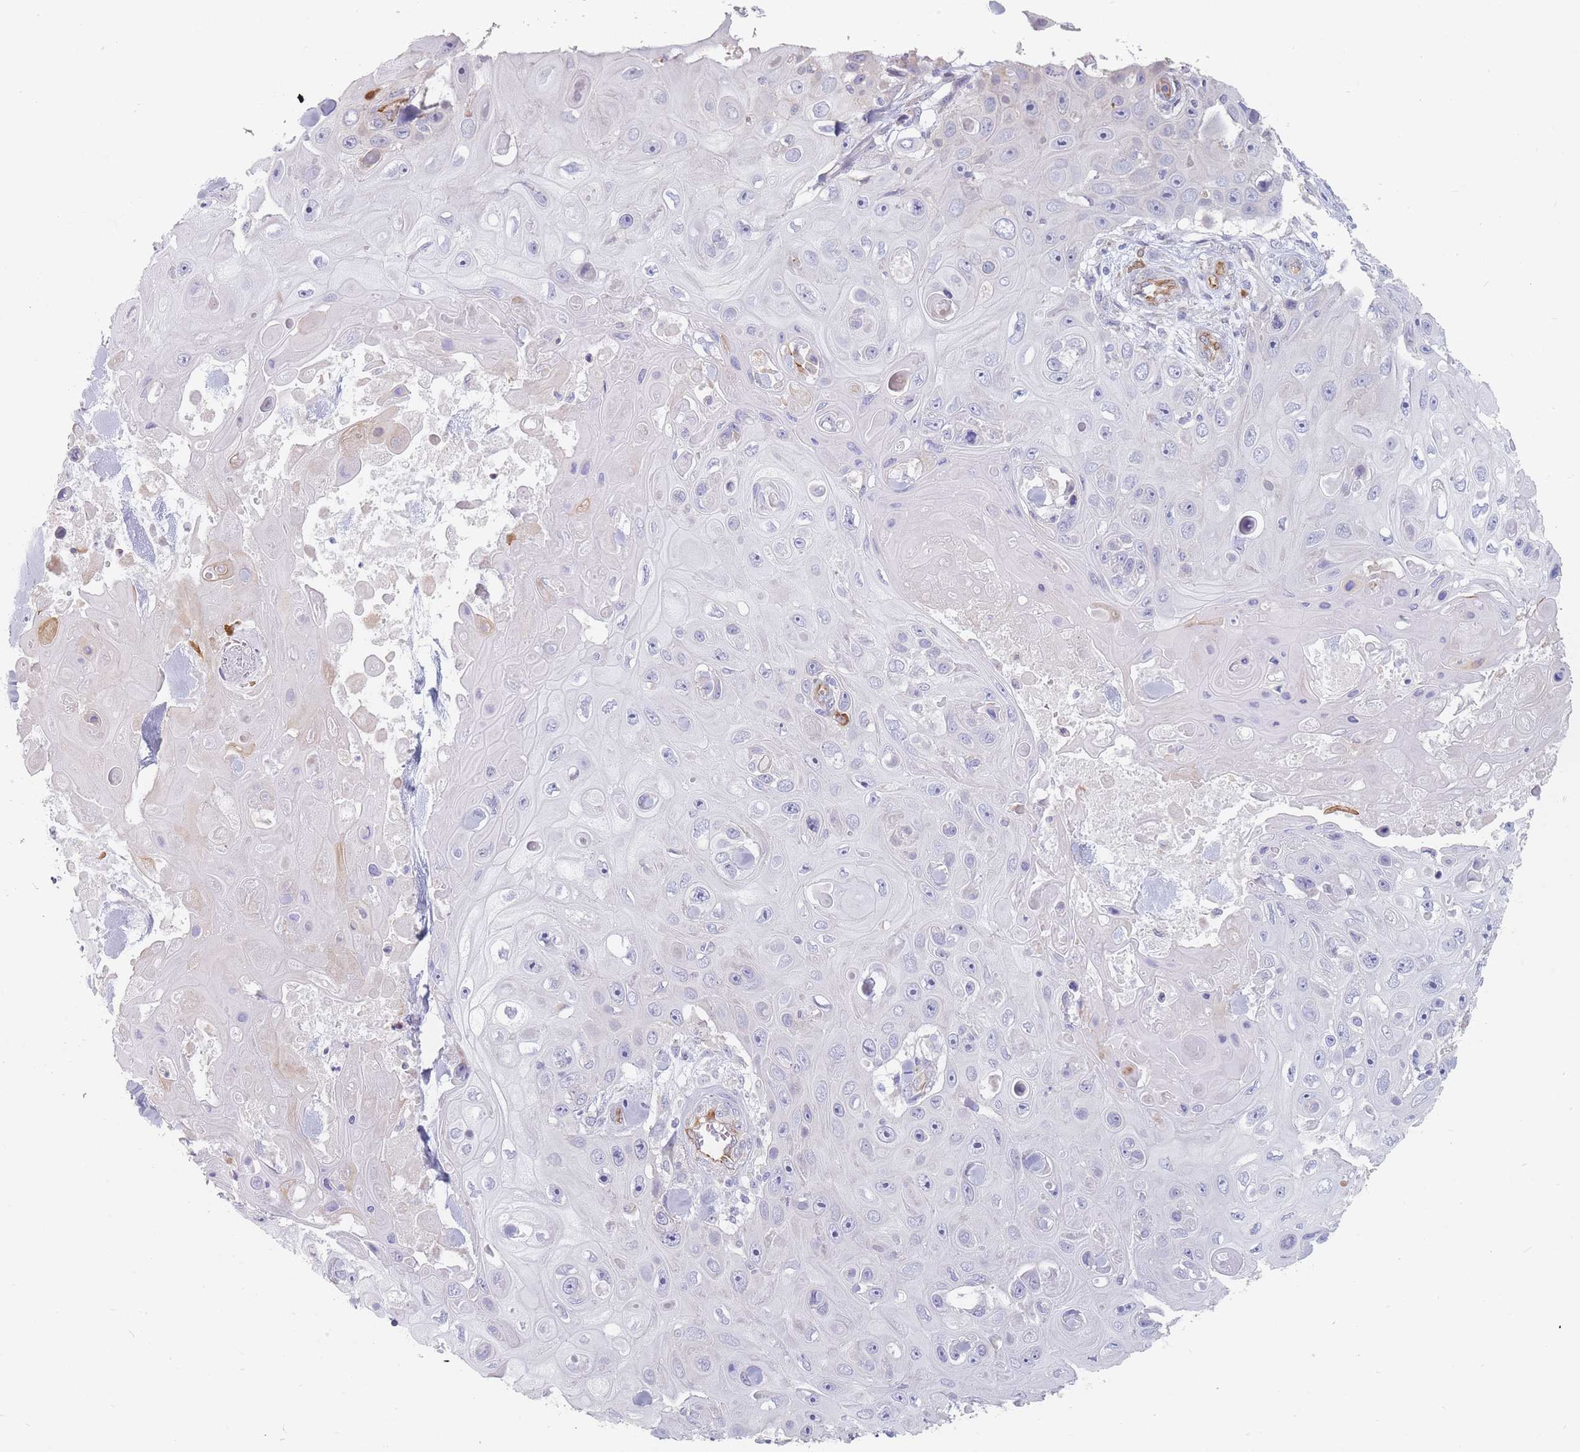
{"staining": {"intensity": "negative", "quantity": "none", "location": "none"}, "tissue": "skin cancer", "cell_type": "Tumor cells", "image_type": "cancer", "snomed": [{"axis": "morphology", "description": "Squamous cell carcinoma, NOS"}, {"axis": "topography", "description": "Skin"}], "caption": "An IHC photomicrograph of skin cancer (squamous cell carcinoma) is shown. There is no staining in tumor cells of skin cancer (squamous cell carcinoma).", "gene": "ERBIN", "patient": {"sex": "male", "age": 82}}